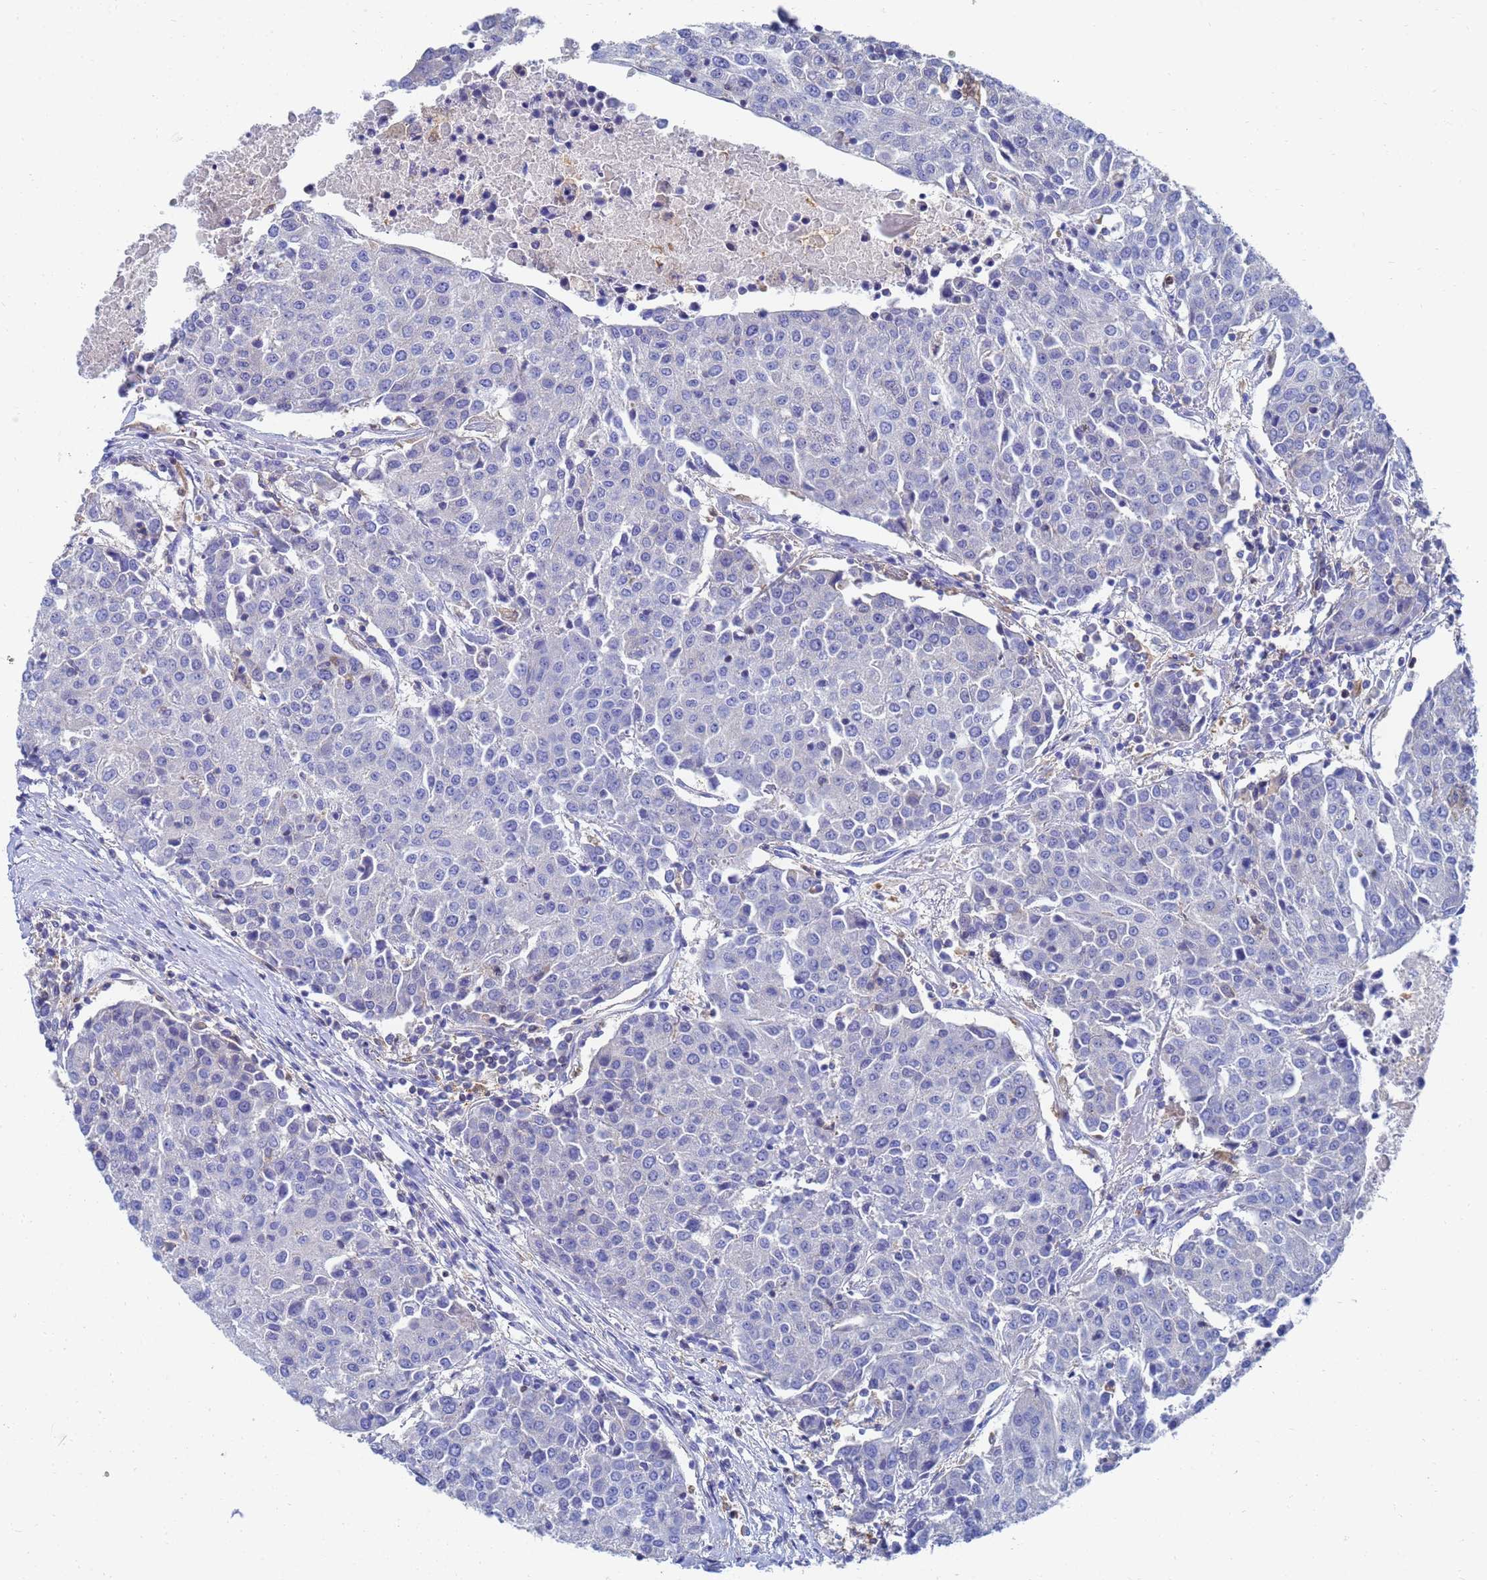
{"staining": {"intensity": "negative", "quantity": "none", "location": "none"}, "tissue": "urothelial cancer", "cell_type": "Tumor cells", "image_type": "cancer", "snomed": [{"axis": "morphology", "description": "Urothelial carcinoma, High grade"}, {"axis": "topography", "description": "Urinary bladder"}], "caption": "High-grade urothelial carcinoma was stained to show a protein in brown. There is no significant expression in tumor cells. (DAB (3,3'-diaminobenzidine) immunohistochemistry, high magnification).", "gene": "GCHFR", "patient": {"sex": "female", "age": 85}}